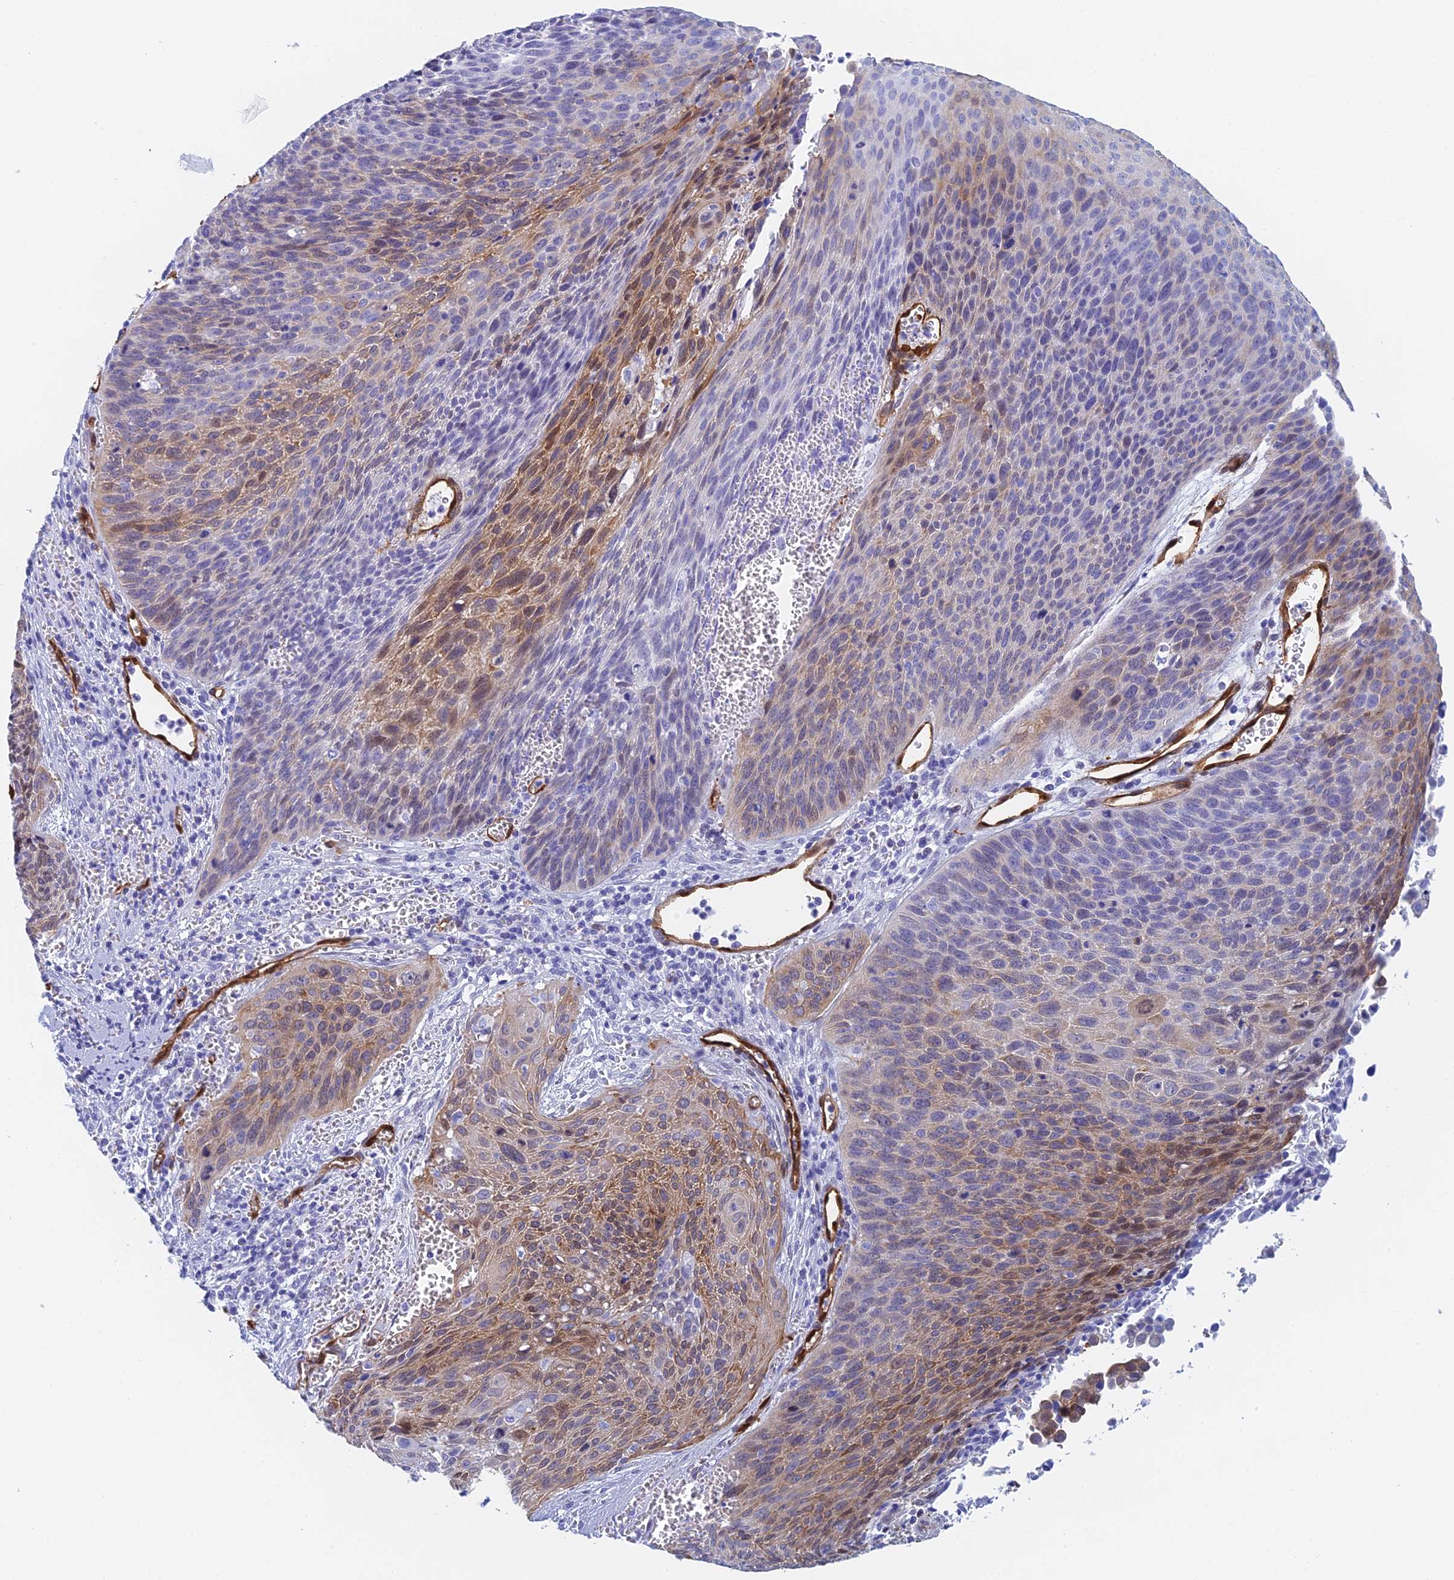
{"staining": {"intensity": "moderate", "quantity": "25%-75%", "location": "cytoplasmic/membranous"}, "tissue": "cervical cancer", "cell_type": "Tumor cells", "image_type": "cancer", "snomed": [{"axis": "morphology", "description": "Squamous cell carcinoma, NOS"}, {"axis": "topography", "description": "Cervix"}], "caption": "IHC (DAB (3,3'-diaminobenzidine)) staining of squamous cell carcinoma (cervical) reveals moderate cytoplasmic/membranous protein expression in approximately 25%-75% of tumor cells.", "gene": "CRIP2", "patient": {"sex": "female", "age": 55}}